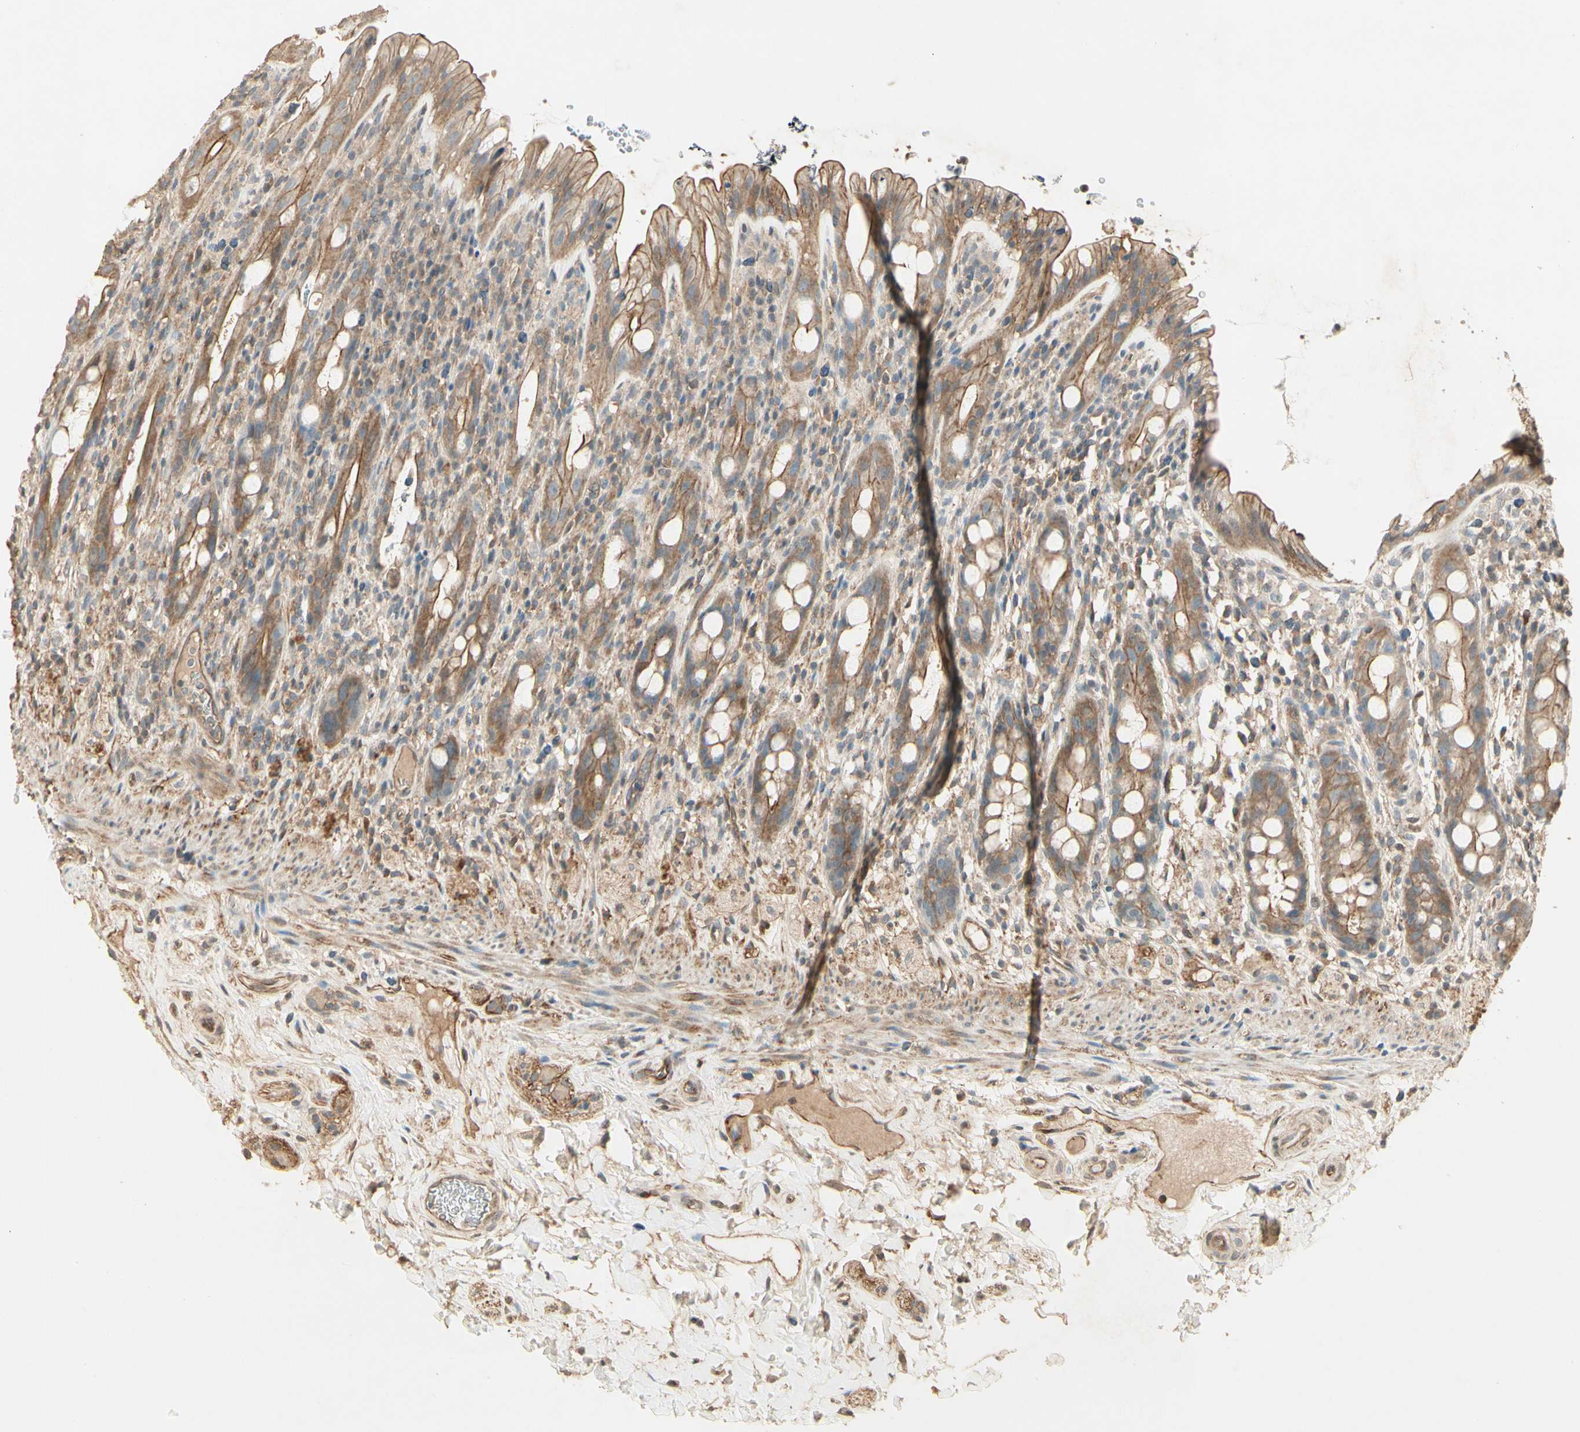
{"staining": {"intensity": "moderate", "quantity": ">75%", "location": "cytoplasmic/membranous"}, "tissue": "rectum", "cell_type": "Glandular cells", "image_type": "normal", "snomed": [{"axis": "morphology", "description": "Normal tissue, NOS"}, {"axis": "topography", "description": "Rectum"}], "caption": "High-power microscopy captured an immunohistochemistry photomicrograph of unremarkable rectum, revealing moderate cytoplasmic/membranous expression in approximately >75% of glandular cells. (Stains: DAB in brown, nuclei in blue, Microscopy: brightfield microscopy at high magnification).", "gene": "RNF180", "patient": {"sex": "male", "age": 44}}